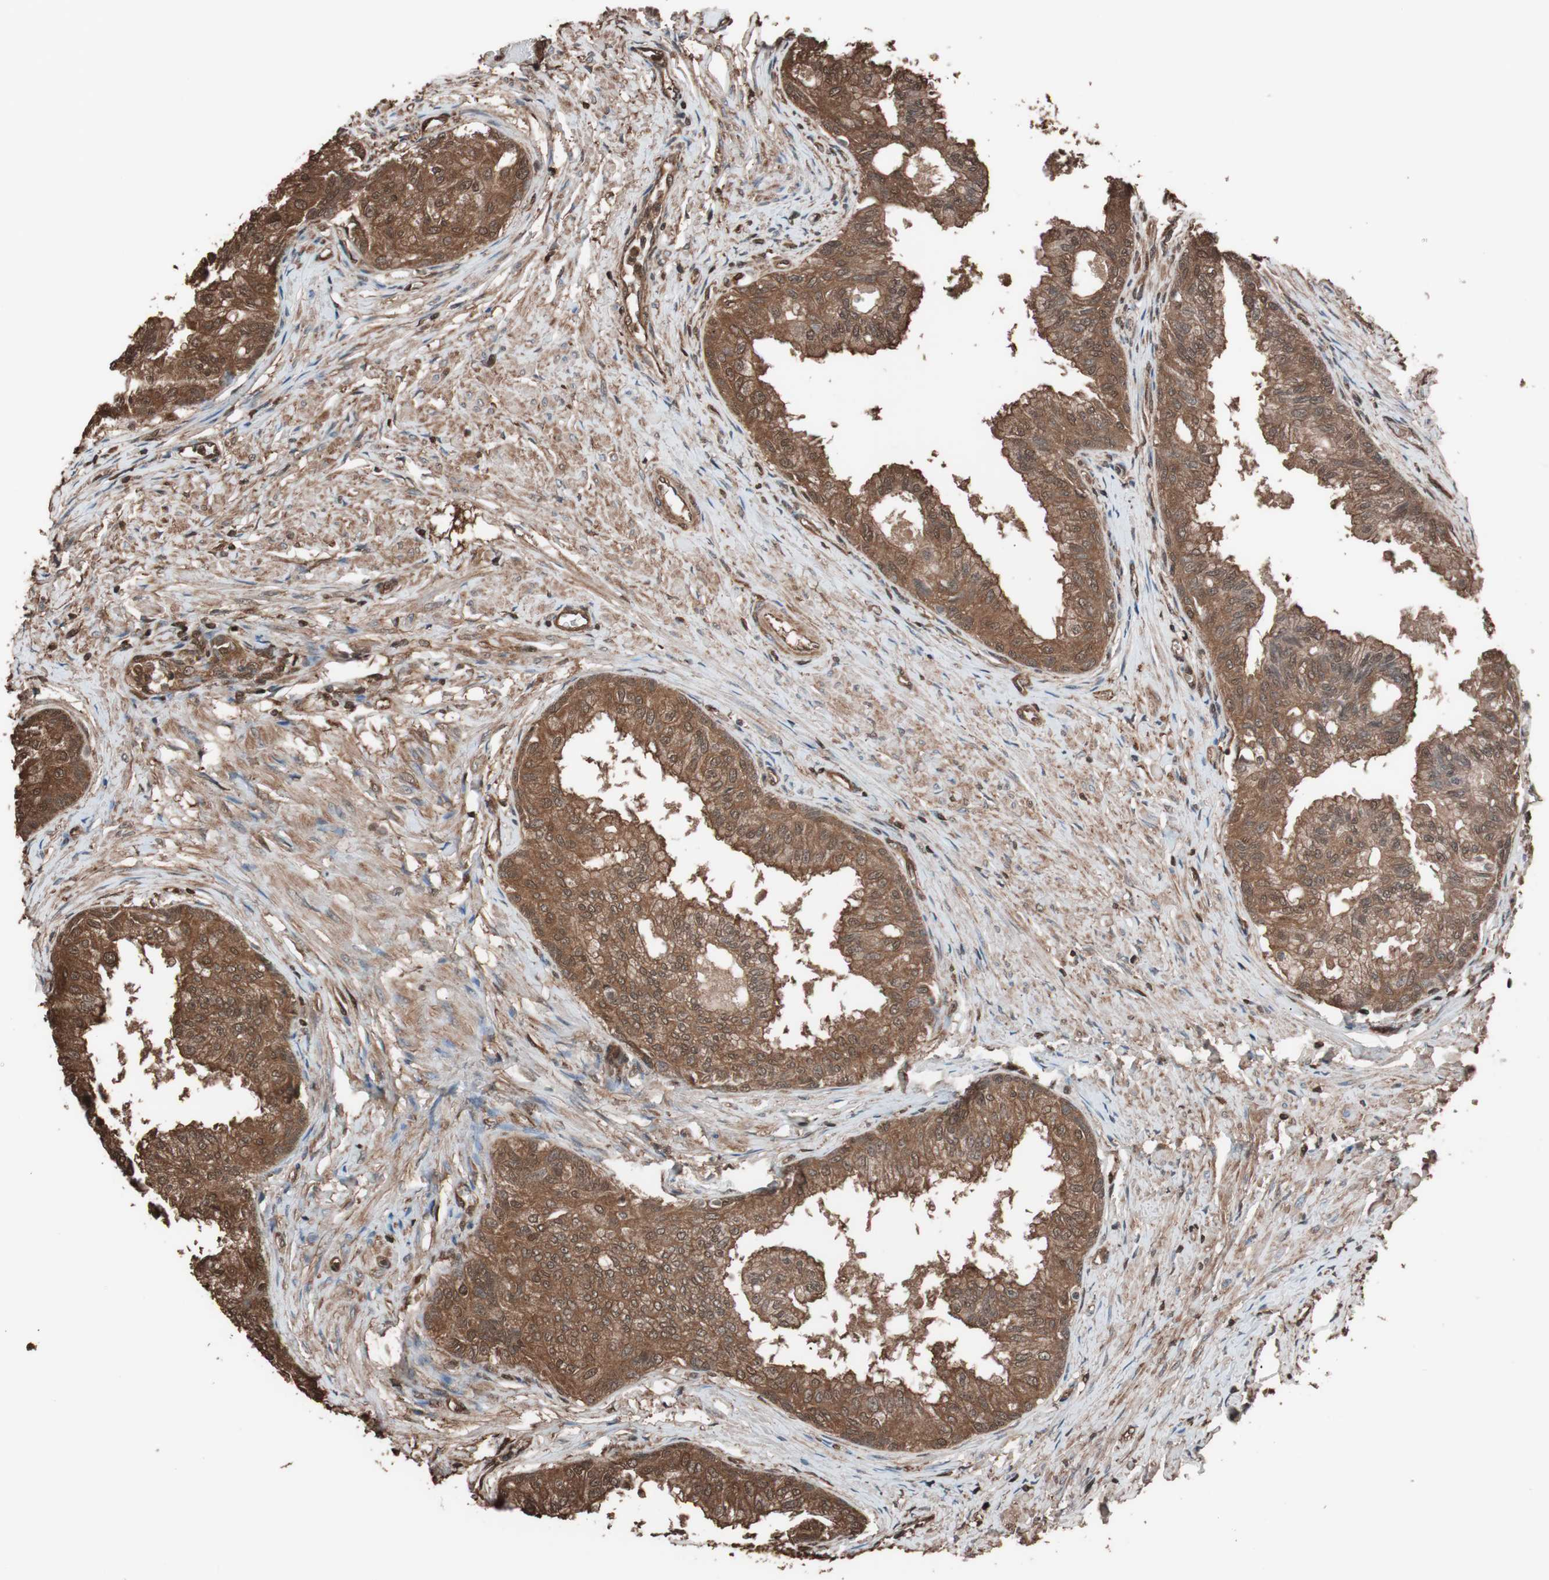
{"staining": {"intensity": "strong", "quantity": ">75%", "location": "cytoplasmic/membranous,nuclear"}, "tissue": "prostate", "cell_type": "Glandular cells", "image_type": "normal", "snomed": [{"axis": "morphology", "description": "Normal tissue, NOS"}, {"axis": "topography", "description": "Prostate"}, {"axis": "topography", "description": "Seminal veicle"}], "caption": "Protein staining demonstrates strong cytoplasmic/membranous,nuclear positivity in about >75% of glandular cells in unremarkable prostate. Nuclei are stained in blue.", "gene": "CALM2", "patient": {"sex": "male", "age": 60}}